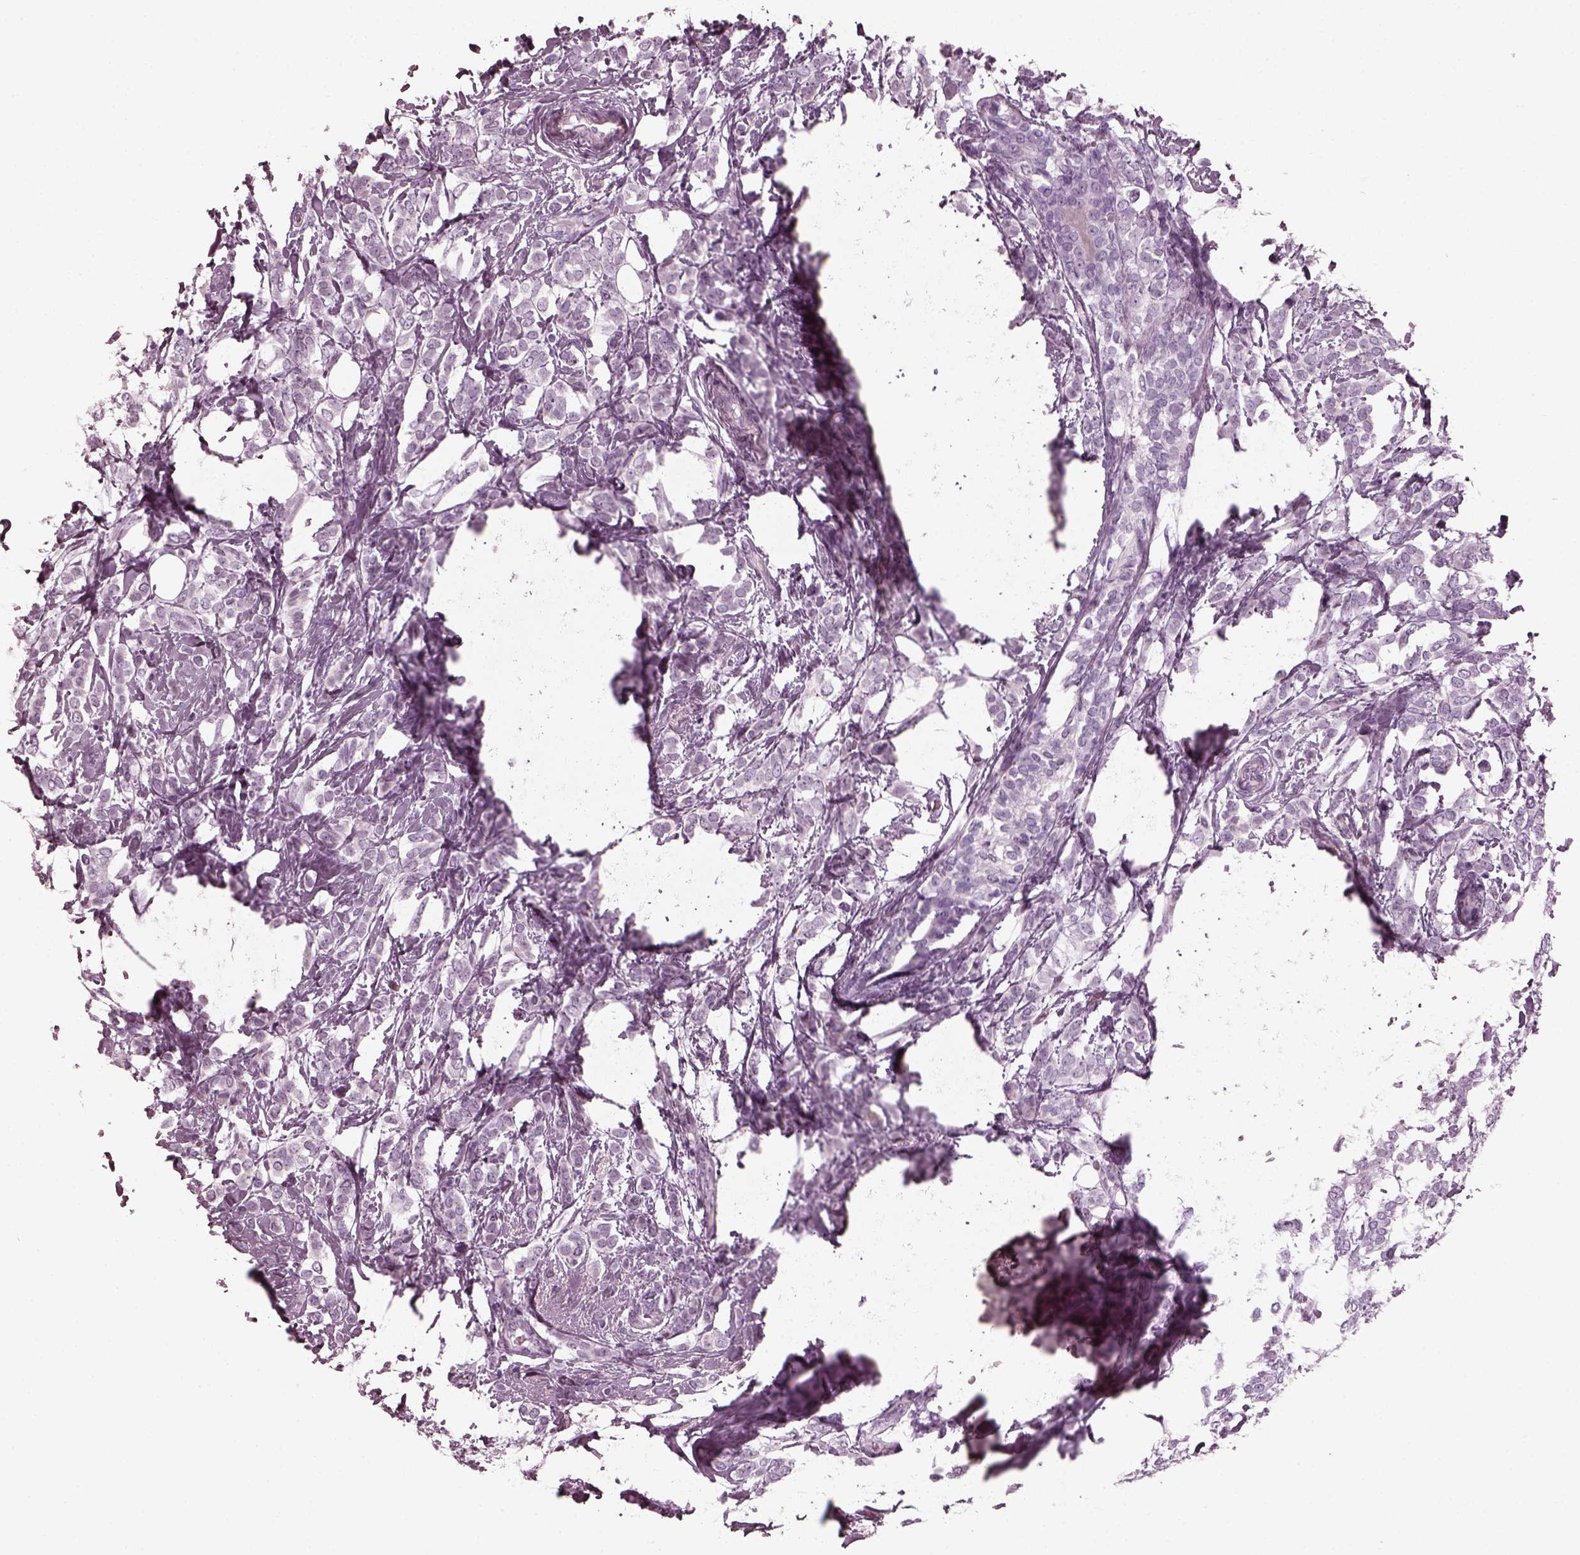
{"staining": {"intensity": "negative", "quantity": "none", "location": "none"}, "tissue": "breast cancer", "cell_type": "Tumor cells", "image_type": "cancer", "snomed": [{"axis": "morphology", "description": "Lobular carcinoma"}, {"axis": "topography", "description": "Breast"}], "caption": "This image is of breast cancer (lobular carcinoma) stained with immunohistochemistry to label a protein in brown with the nuclei are counter-stained blue. There is no positivity in tumor cells.", "gene": "RCVRN", "patient": {"sex": "female", "age": 49}}